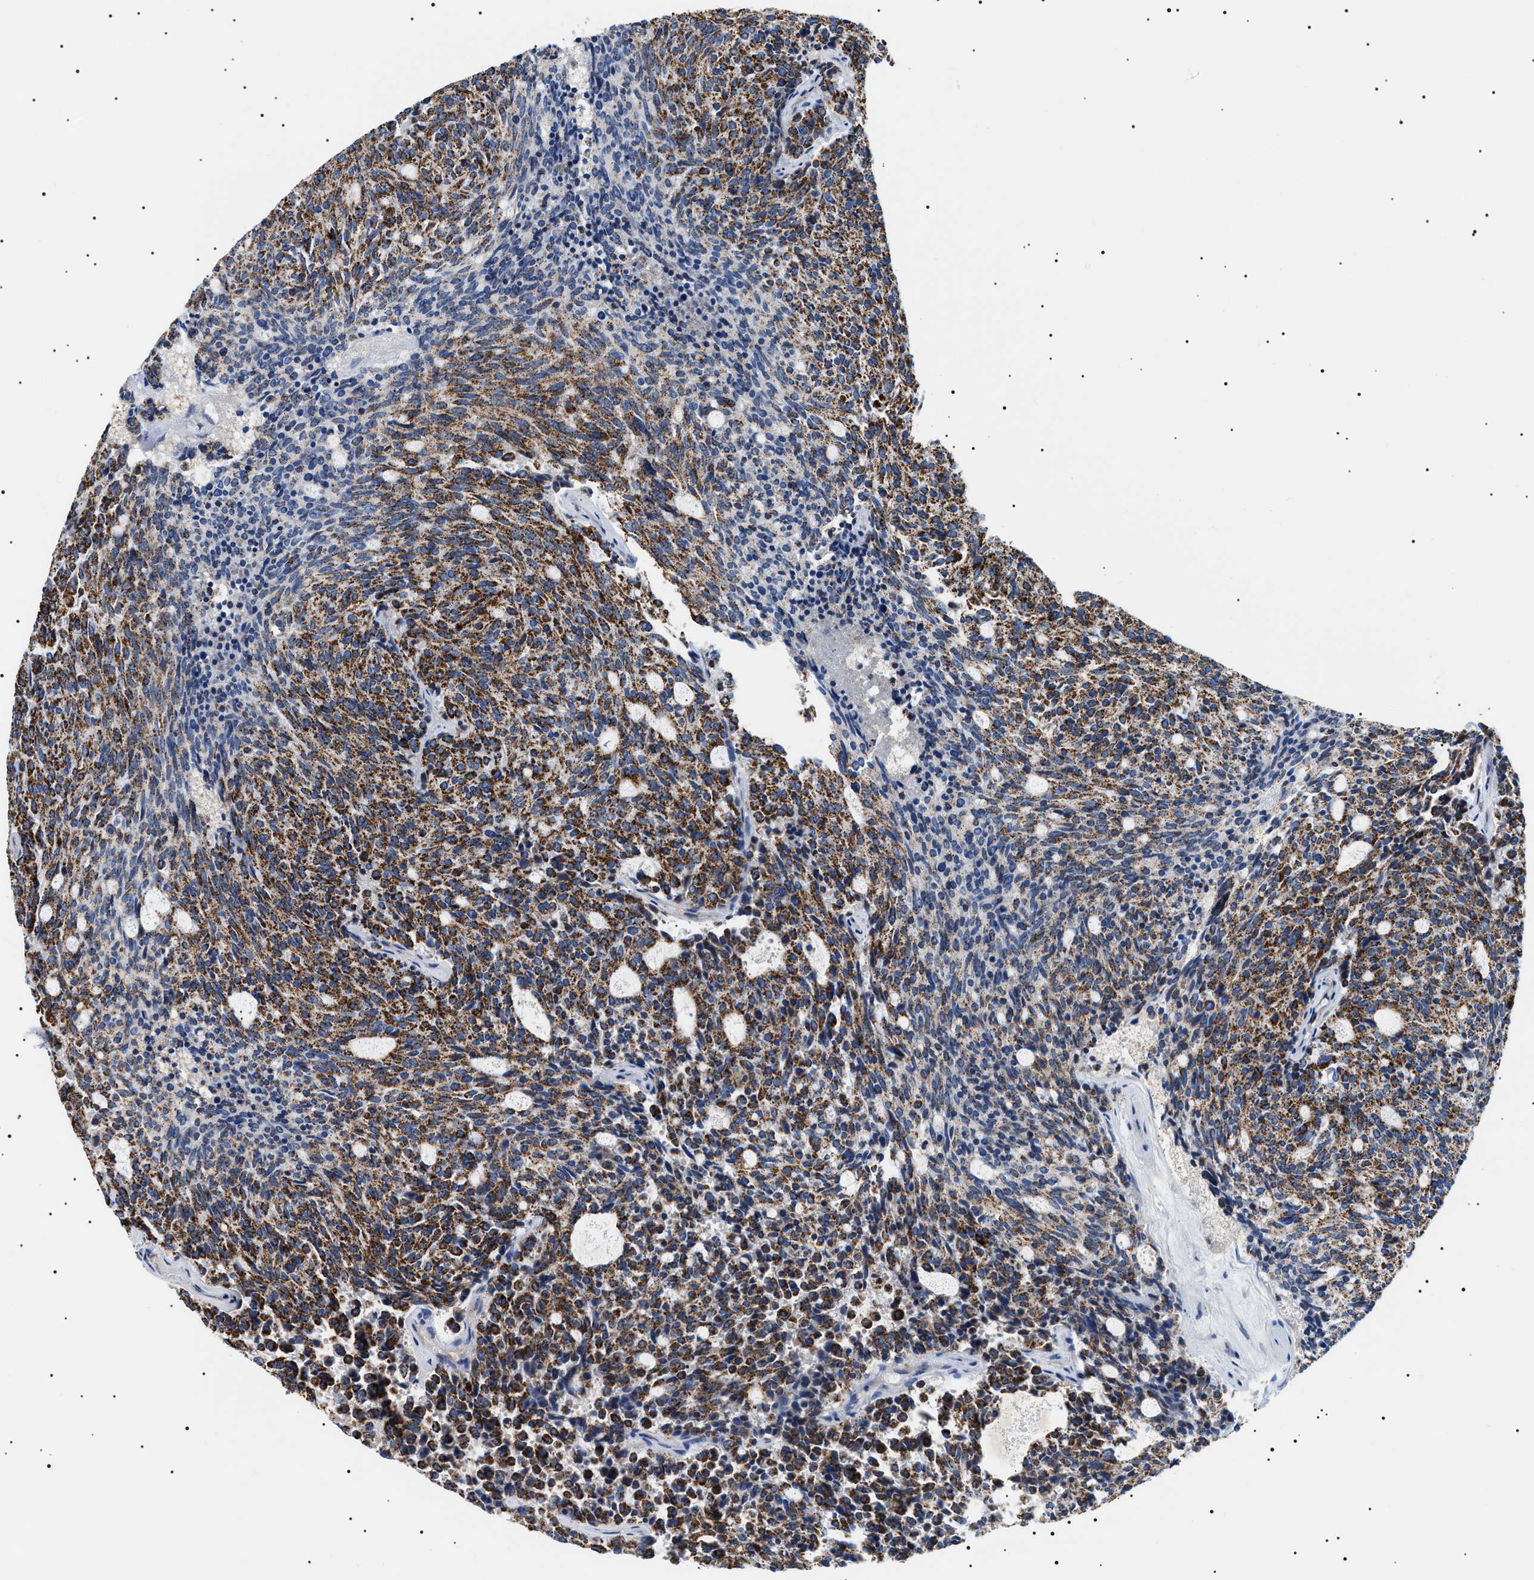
{"staining": {"intensity": "strong", "quantity": ">75%", "location": "cytoplasmic/membranous"}, "tissue": "carcinoid", "cell_type": "Tumor cells", "image_type": "cancer", "snomed": [{"axis": "morphology", "description": "Carcinoid, malignant, NOS"}, {"axis": "topography", "description": "Pancreas"}], "caption": "Tumor cells exhibit high levels of strong cytoplasmic/membranous positivity in about >75% of cells in human malignant carcinoid.", "gene": "OXSM", "patient": {"sex": "female", "age": 54}}